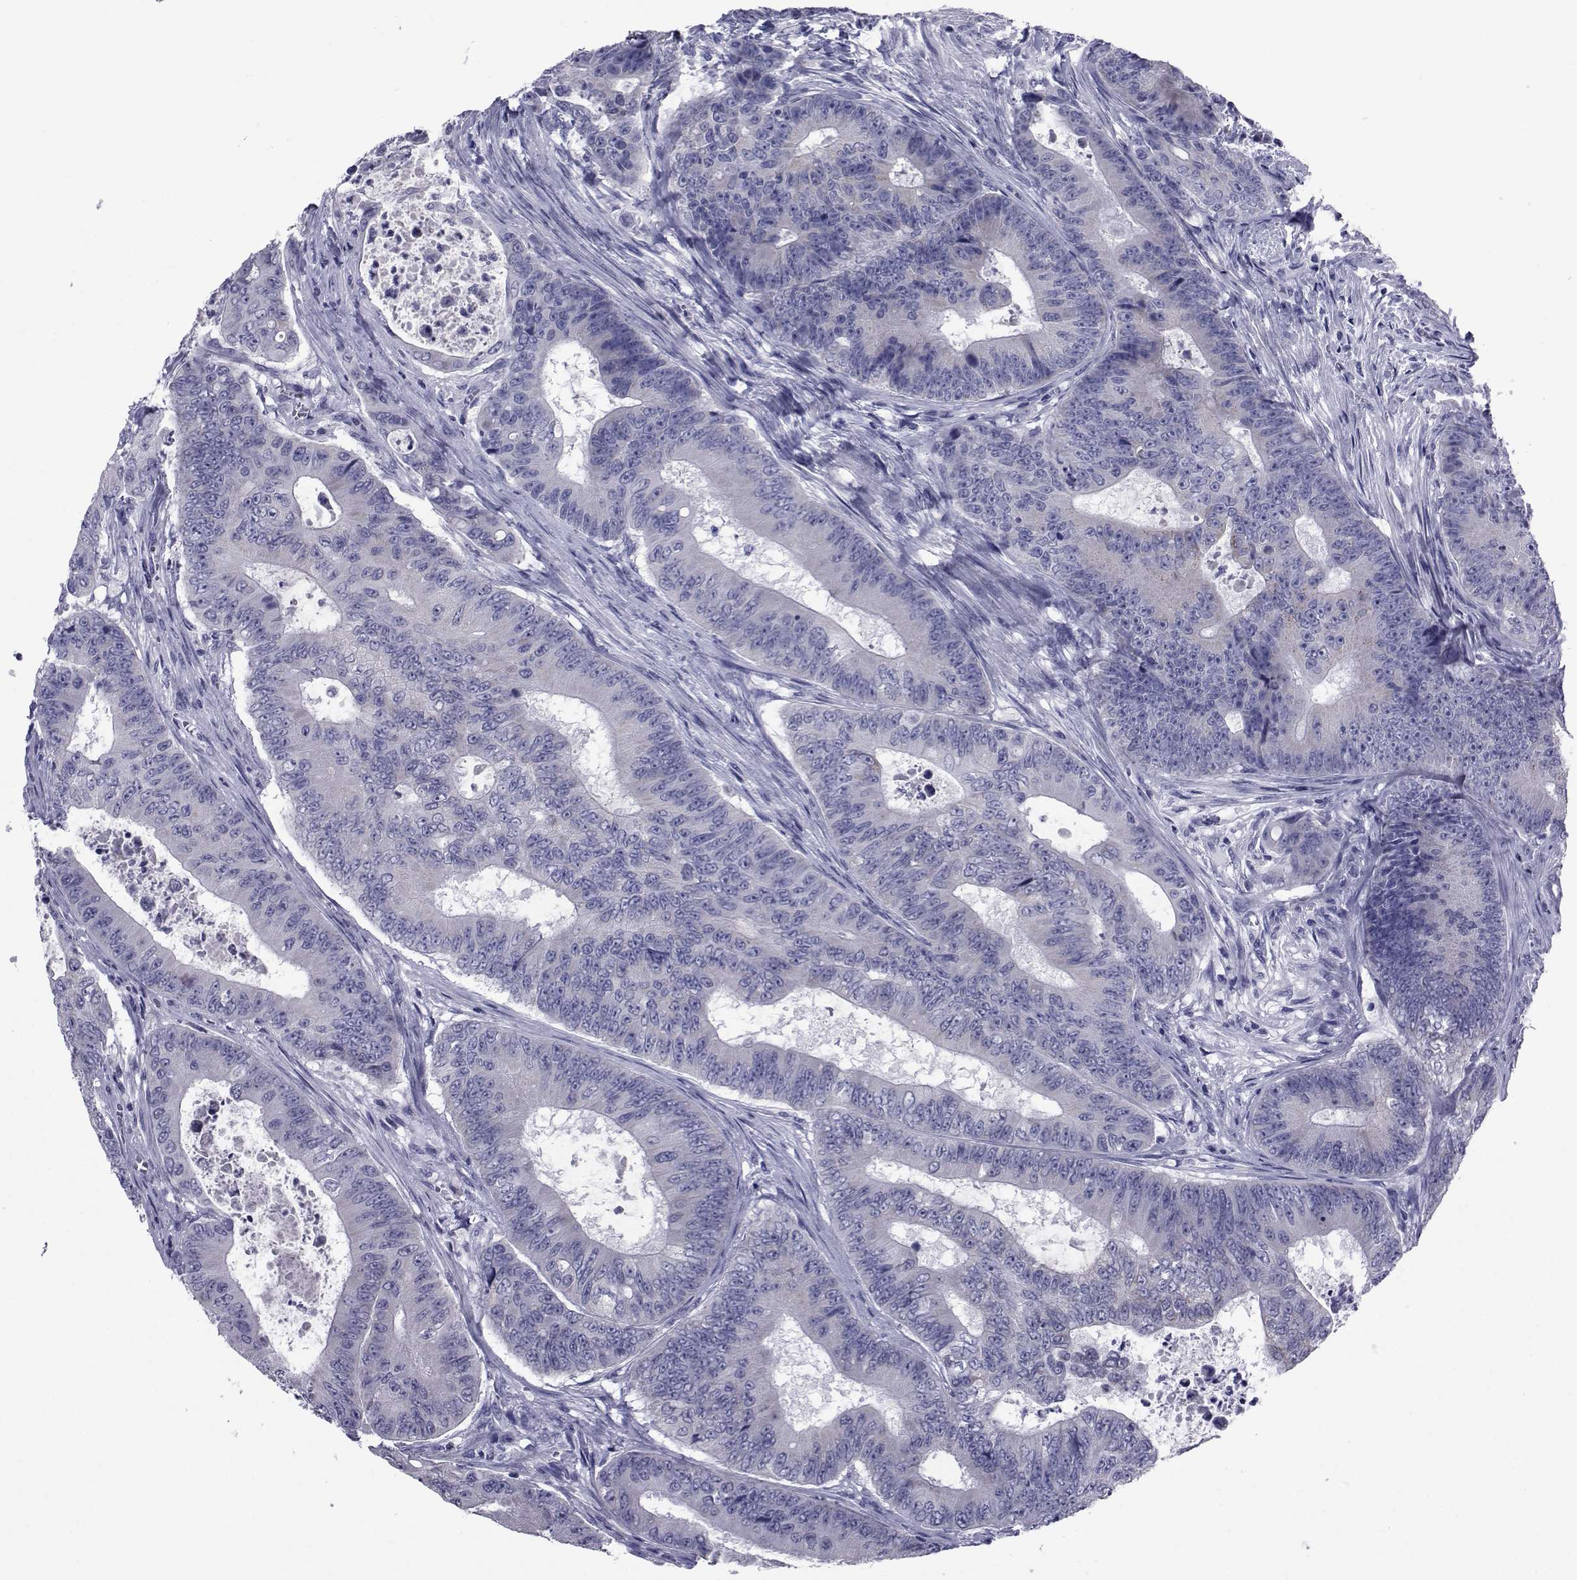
{"staining": {"intensity": "negative", "quantity": "none", "location": "none"}, "tissue": "colorectal cancer", "cell_type": "Tumor cells", "image_type": "cancer", "snomed": [{"axis": "morphology", "description": "Adenocarcinoma, NOS"}, {"axis": "topography", "description": "Colon"}], "caption": "There is no significant positivity in tumor cells of colorectal cancer (adenocarcinoma).", "gene": "GKAP1", "patient": {"sex": "female", "age": 48}}